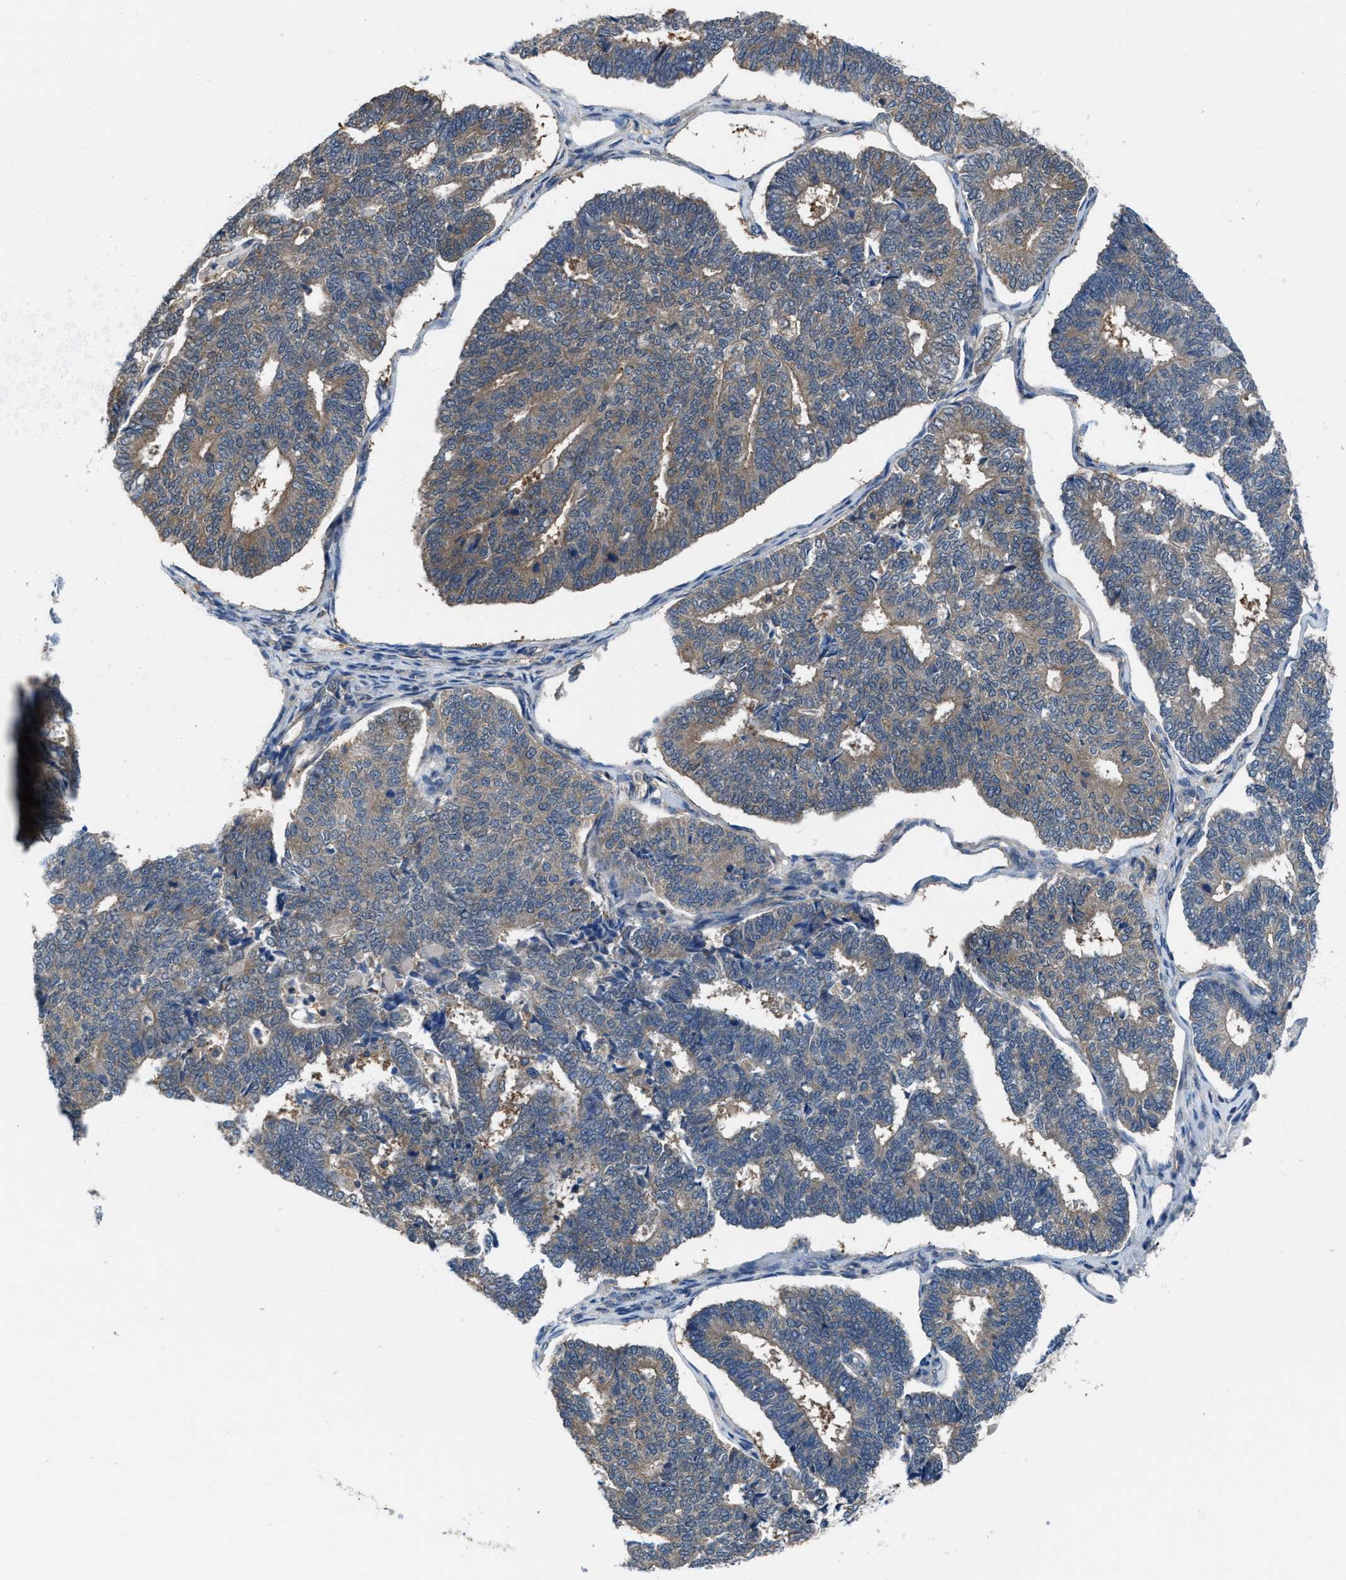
{"staining": {"intensity": "weak", "quantity": "25%-75%", "location": "cytoplasmic/membranous"}, "tissue": "endometrial cancer", "cell_type": "Tumor cells", "image_type": "cancer", "snomed": [{"axis": "morphology", "description": "Adenocarcinoma, NOS"}, {"axis": "topography", "description": "Endometrium"}], "caption": "Endometrial cancer (adenocarcinoma) stained with immunohistochemistry (IHC) reveals weak cytoplasmic/membranous expression in about 25%-75% of tumor cells.", "gene": "NUDT5", "patient": {"sex": "female", "age": 70}}